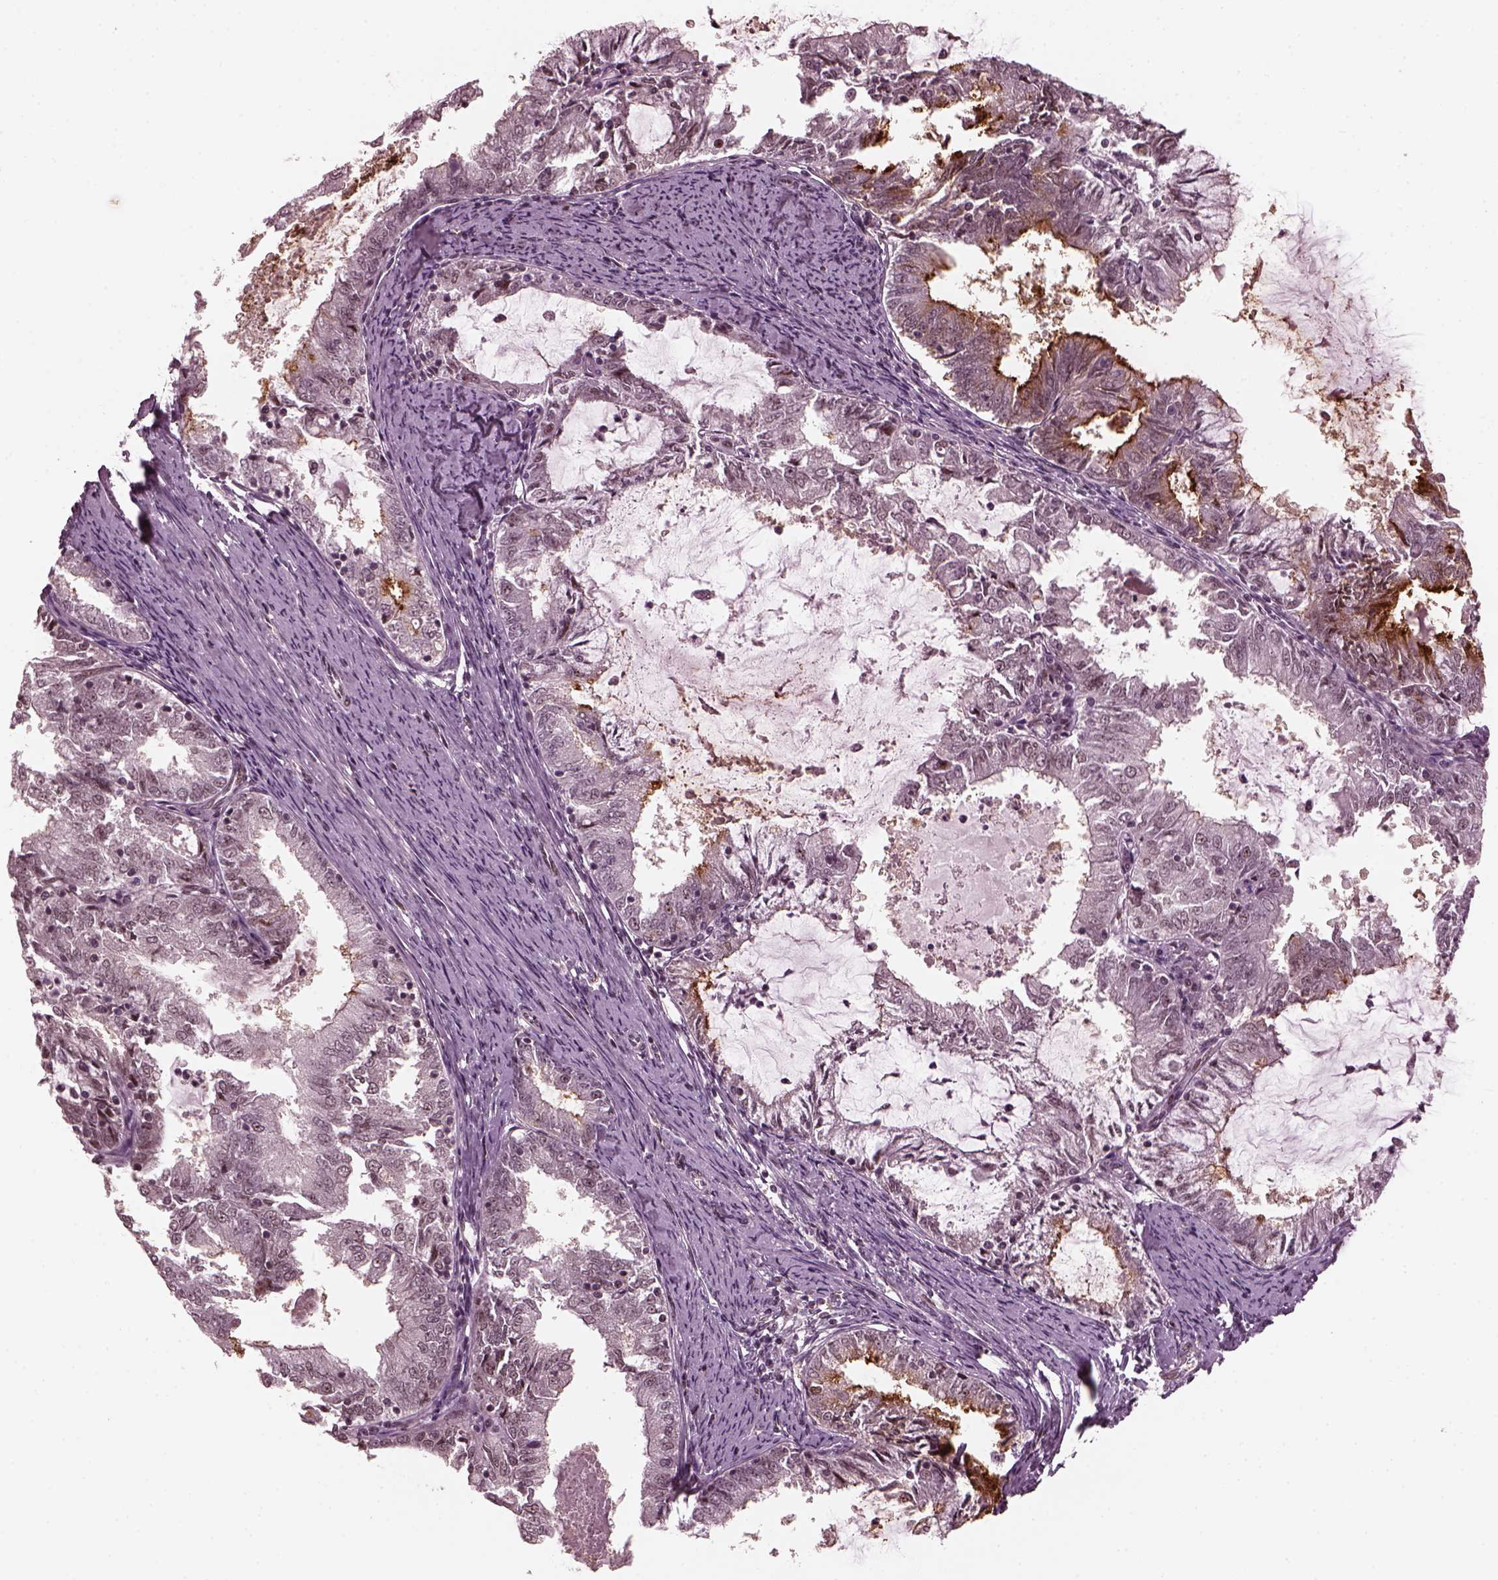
{"staining": {"intensity": "negative", "quantity": "none", "location": "none"}, "tissue": "endometrial cancer", "cell_type": "Tumor cells", "image_type": "cancer", "snomed": [{"axis": "morphology", "description": "Adenocarcinoma, NOS"}, {"axis": "topography", "description": "Endometrium"}], "caption": "Histopathology image shows no significant protein expression in tumor cells of endometrial cancer (adenocarcinoma).", "gene": "TRIB3", "patient": {"sex": "female", "age": 57}}